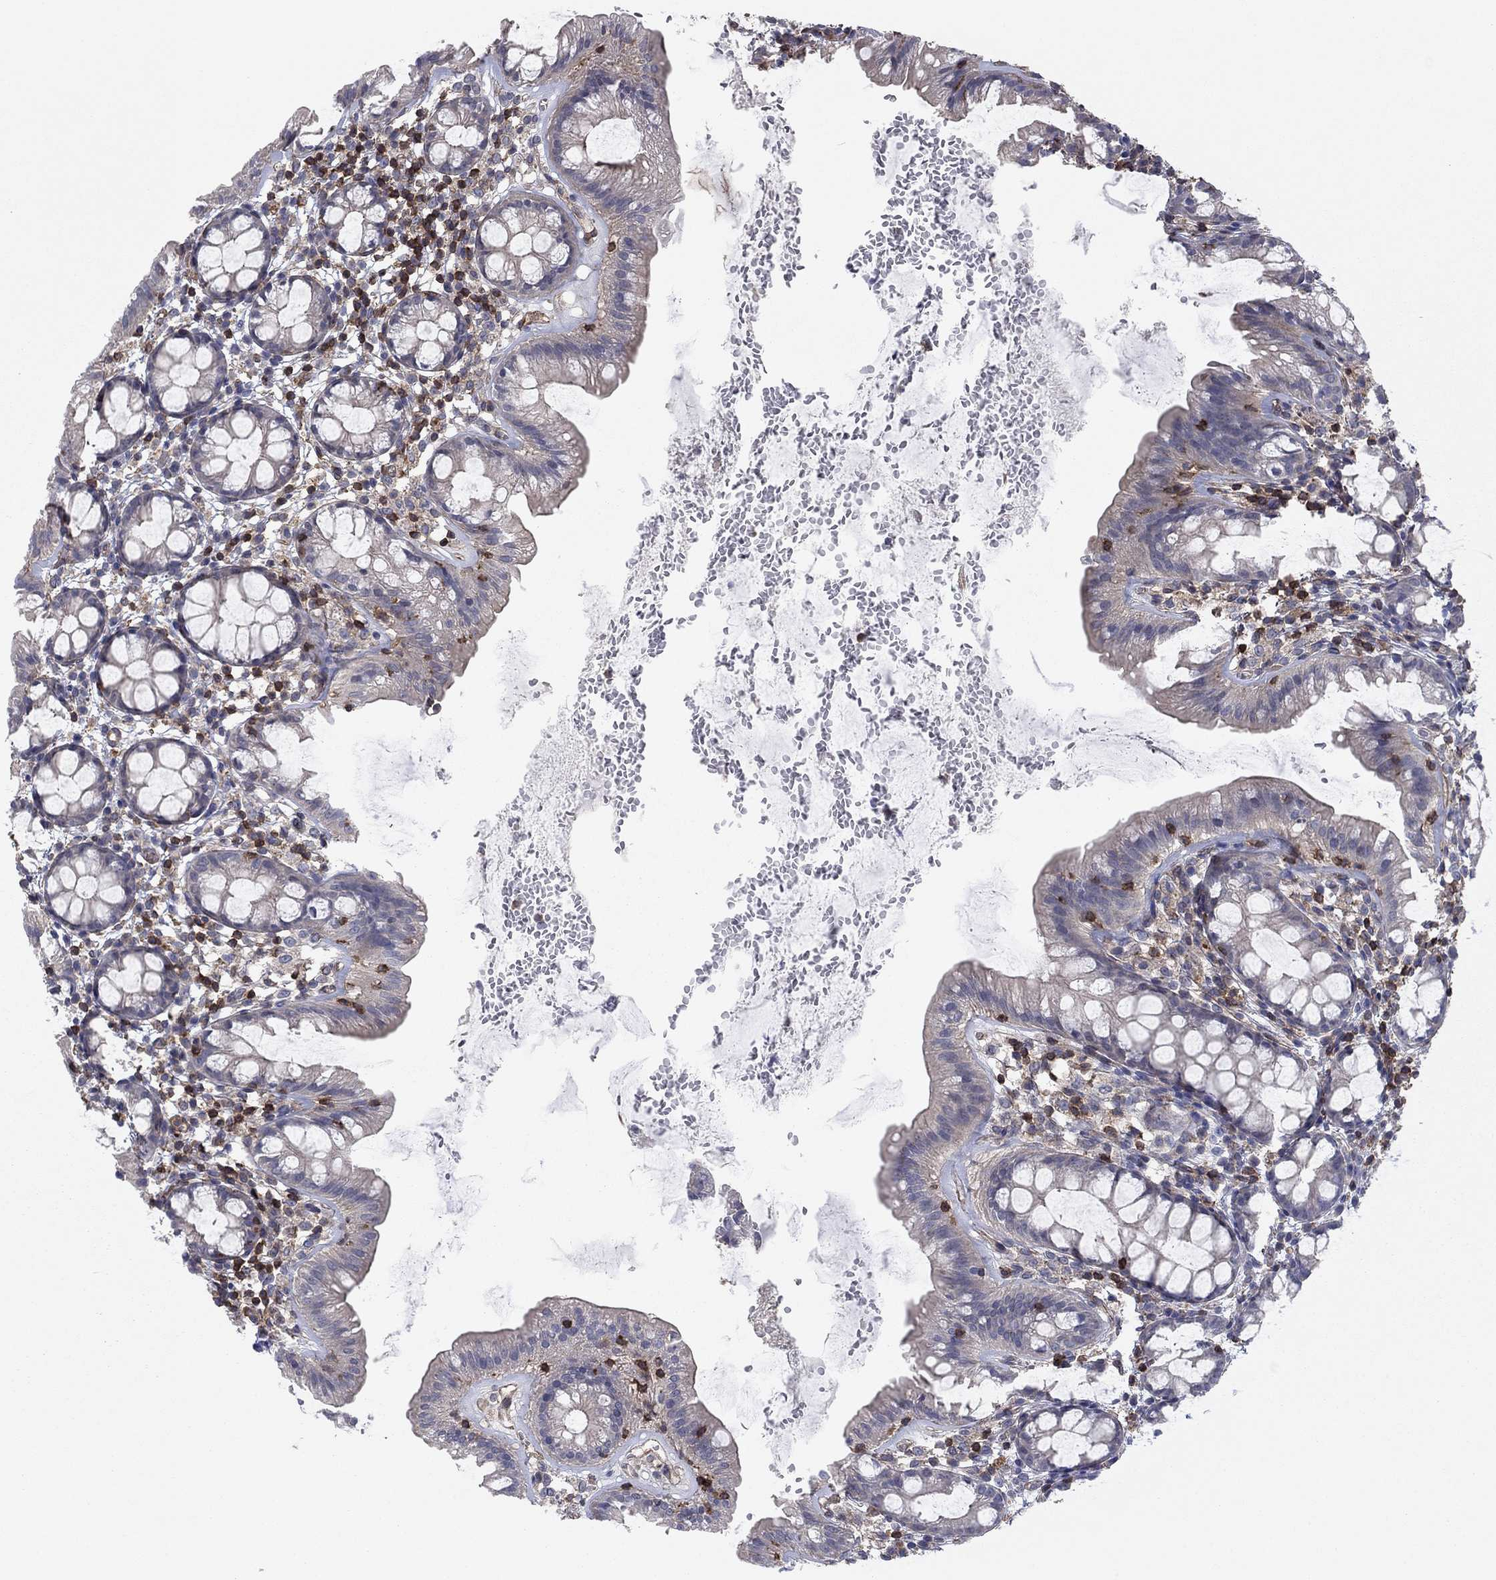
{"staining": {"intensity": "negative", "quantity": "none", "location": "none"}, "tissue": "rectum", "cell_type": "Glandular cells", "image_type": "normal", "snomed": [{"axis": "morphology", "description": "Normal tissue, NOS"}, {"axis": "topography", "description": "Rectum"}], "caption": "Immunohistochemical staining of unremarkable human rectum demonstrates no significant expression in glandular cells.", "gene": "PSD4", "patient": {"sex": "male", "age": 57}}